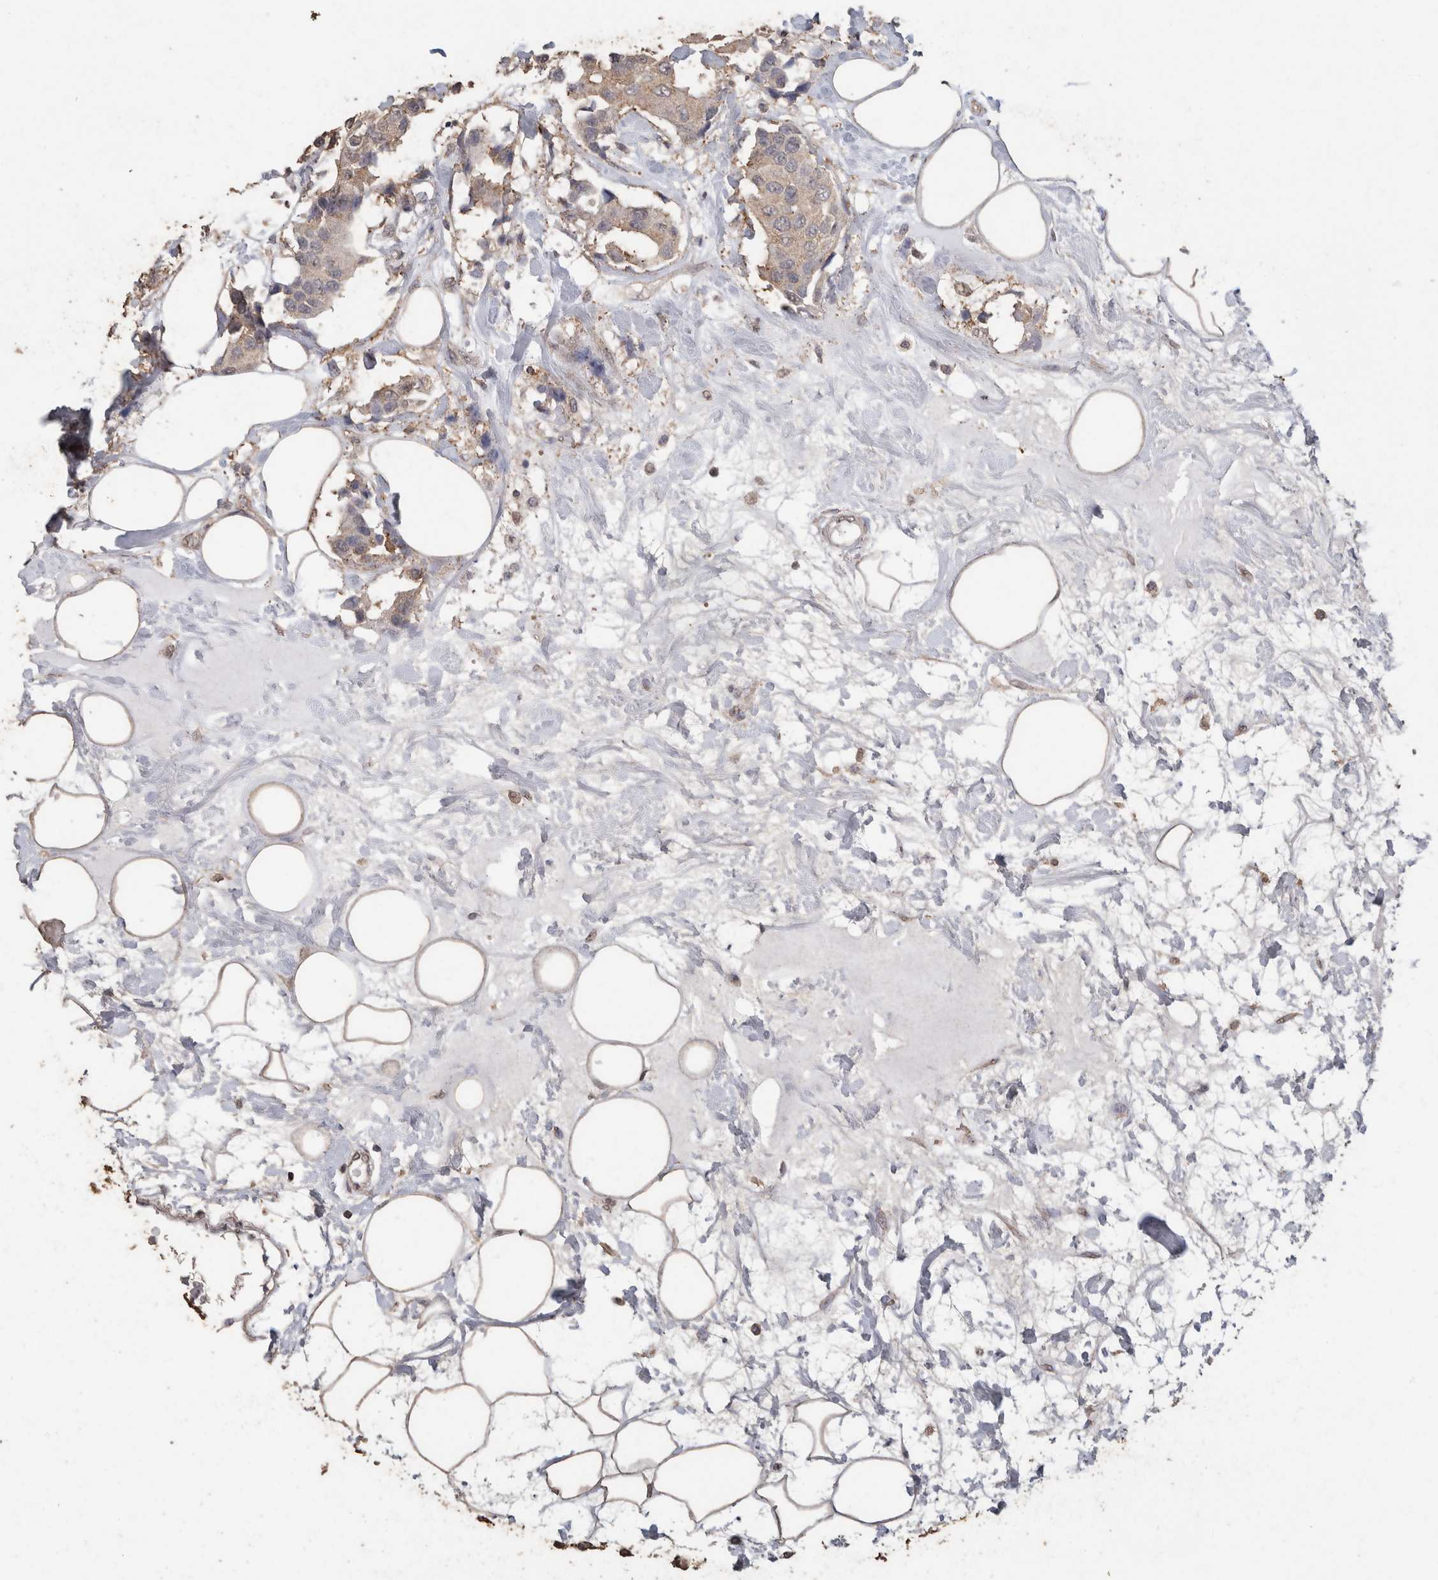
{"staining": {"intensity": "negative", "quantity": "none", "location": "none"}, "tissue": "breast cancer", "cell_type": "Tumor cells", "image_type": "cancer", "snomed": [{"axis": "morphology", "description": "Normal tissue, NOS"}, {"axis": "morphology", "description": "Duct carcinoma"}, {"axis": "topography", "description": "Breast"}], "caption": "High magnification brightfield microscopy of invasive ductal carcinoma (breast) stained with DAB (3,3'-diaminobenzidine) (brown) and counterstained with hematoxylin (blue): tumor cells show no significant positivity.", "gene": "CX3CL1", "patient": {"sex": "female", "age": 39}}